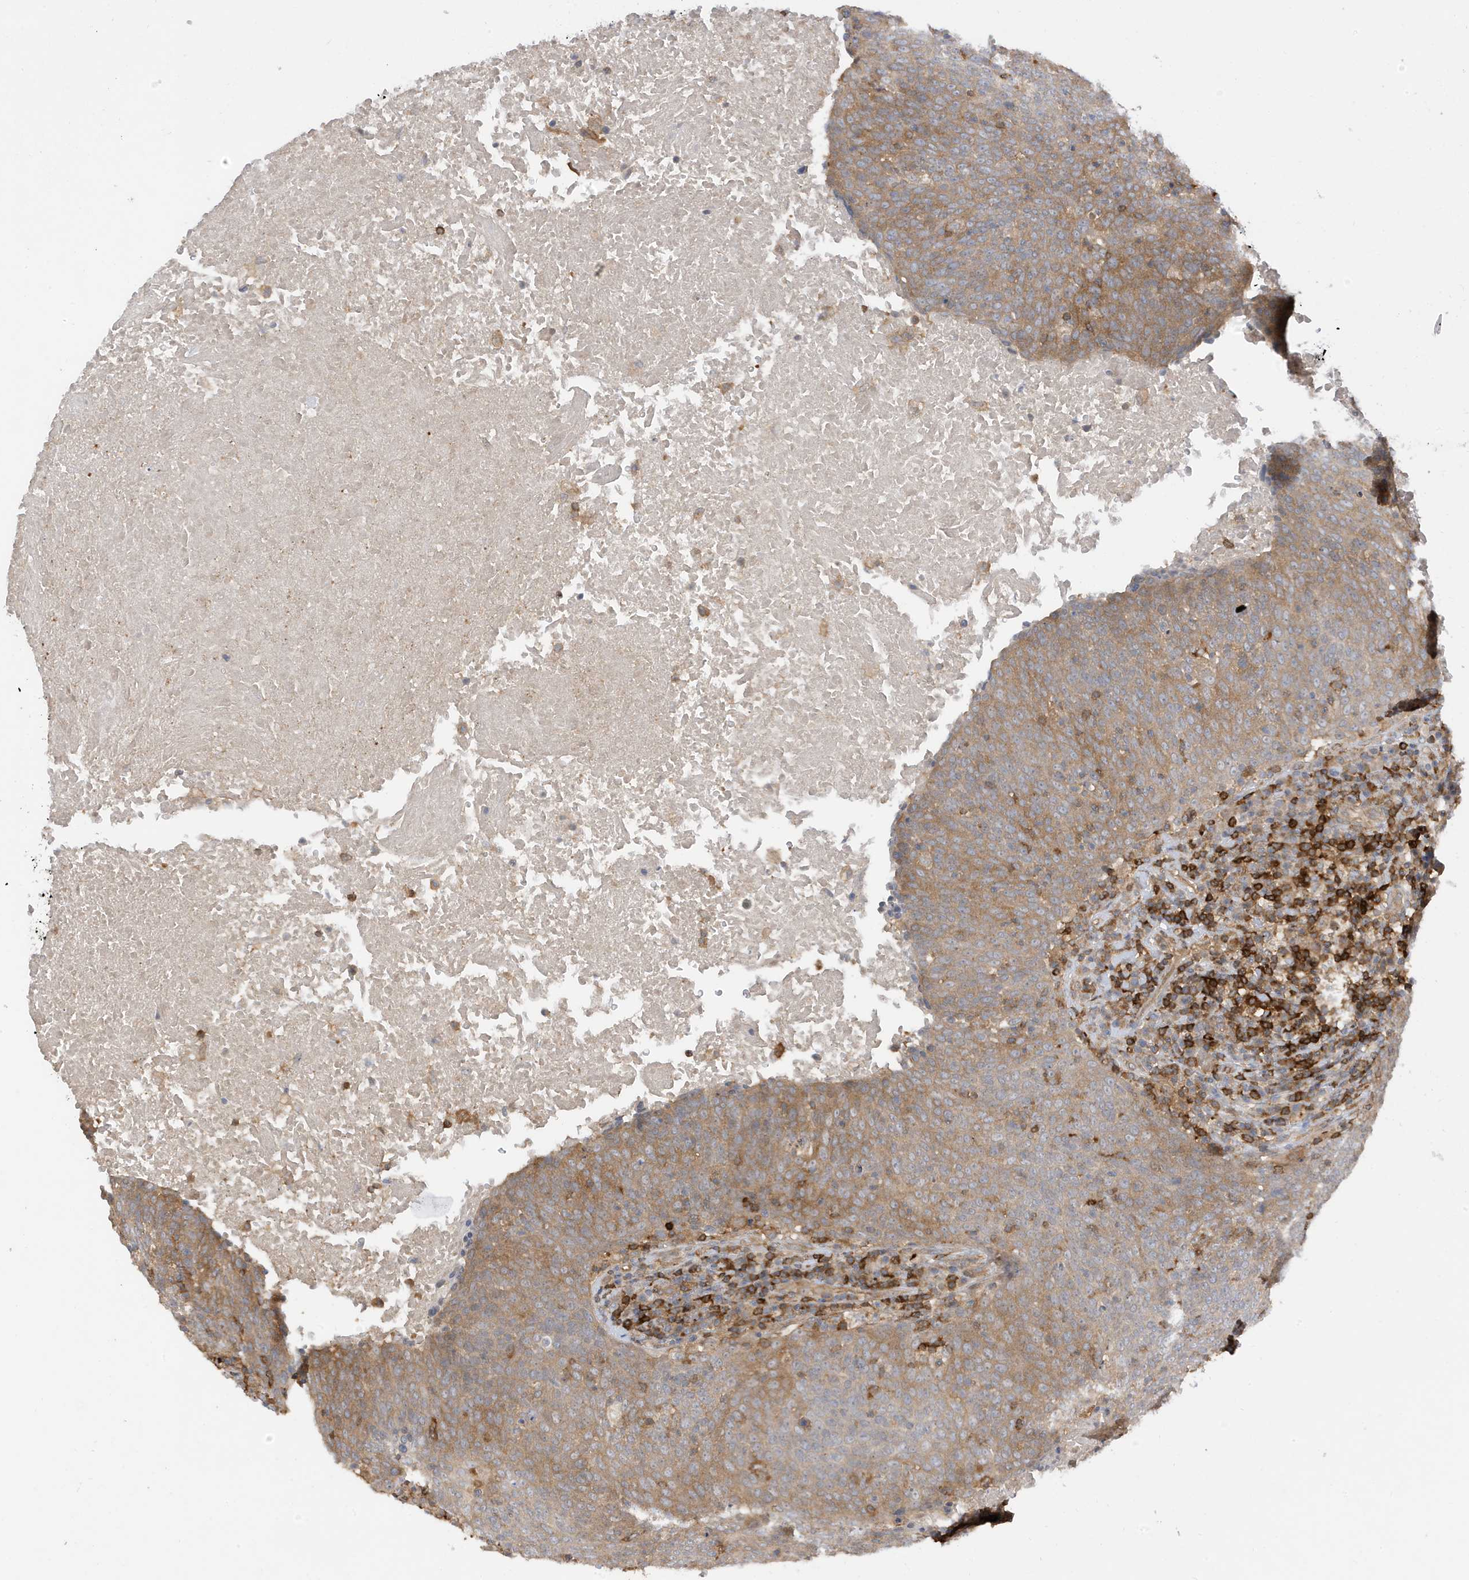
{"staining": {"intensity": "moderate", "quantity": ">75%", "location": "cytoplasmic/membranous"}, "tissue": "head and neck cancer", "cell_type": "Tumor cells", "image_type": "cancer", "snomed": [{"axis": "morphology", "description": "Squamous cell carcinoma, NOS"}, {"axis": "morphology", "description": "Squamous cell carcinoma, metastatic, NOS"}, {"axis": "topography", "description": "Lymph node"}, {"axis": "topography", "description": "Head-Neck"}], "caption": "This photomicrograph exhibits immunohistochemistry staining of head and neck squamous cell carcinoma, with medium moderate cytoplasmic/membranous positivity in approximately >75% of tumor cells.", "gene": "PHACTR2", "patient": {"sex": "male", "age": 62}}